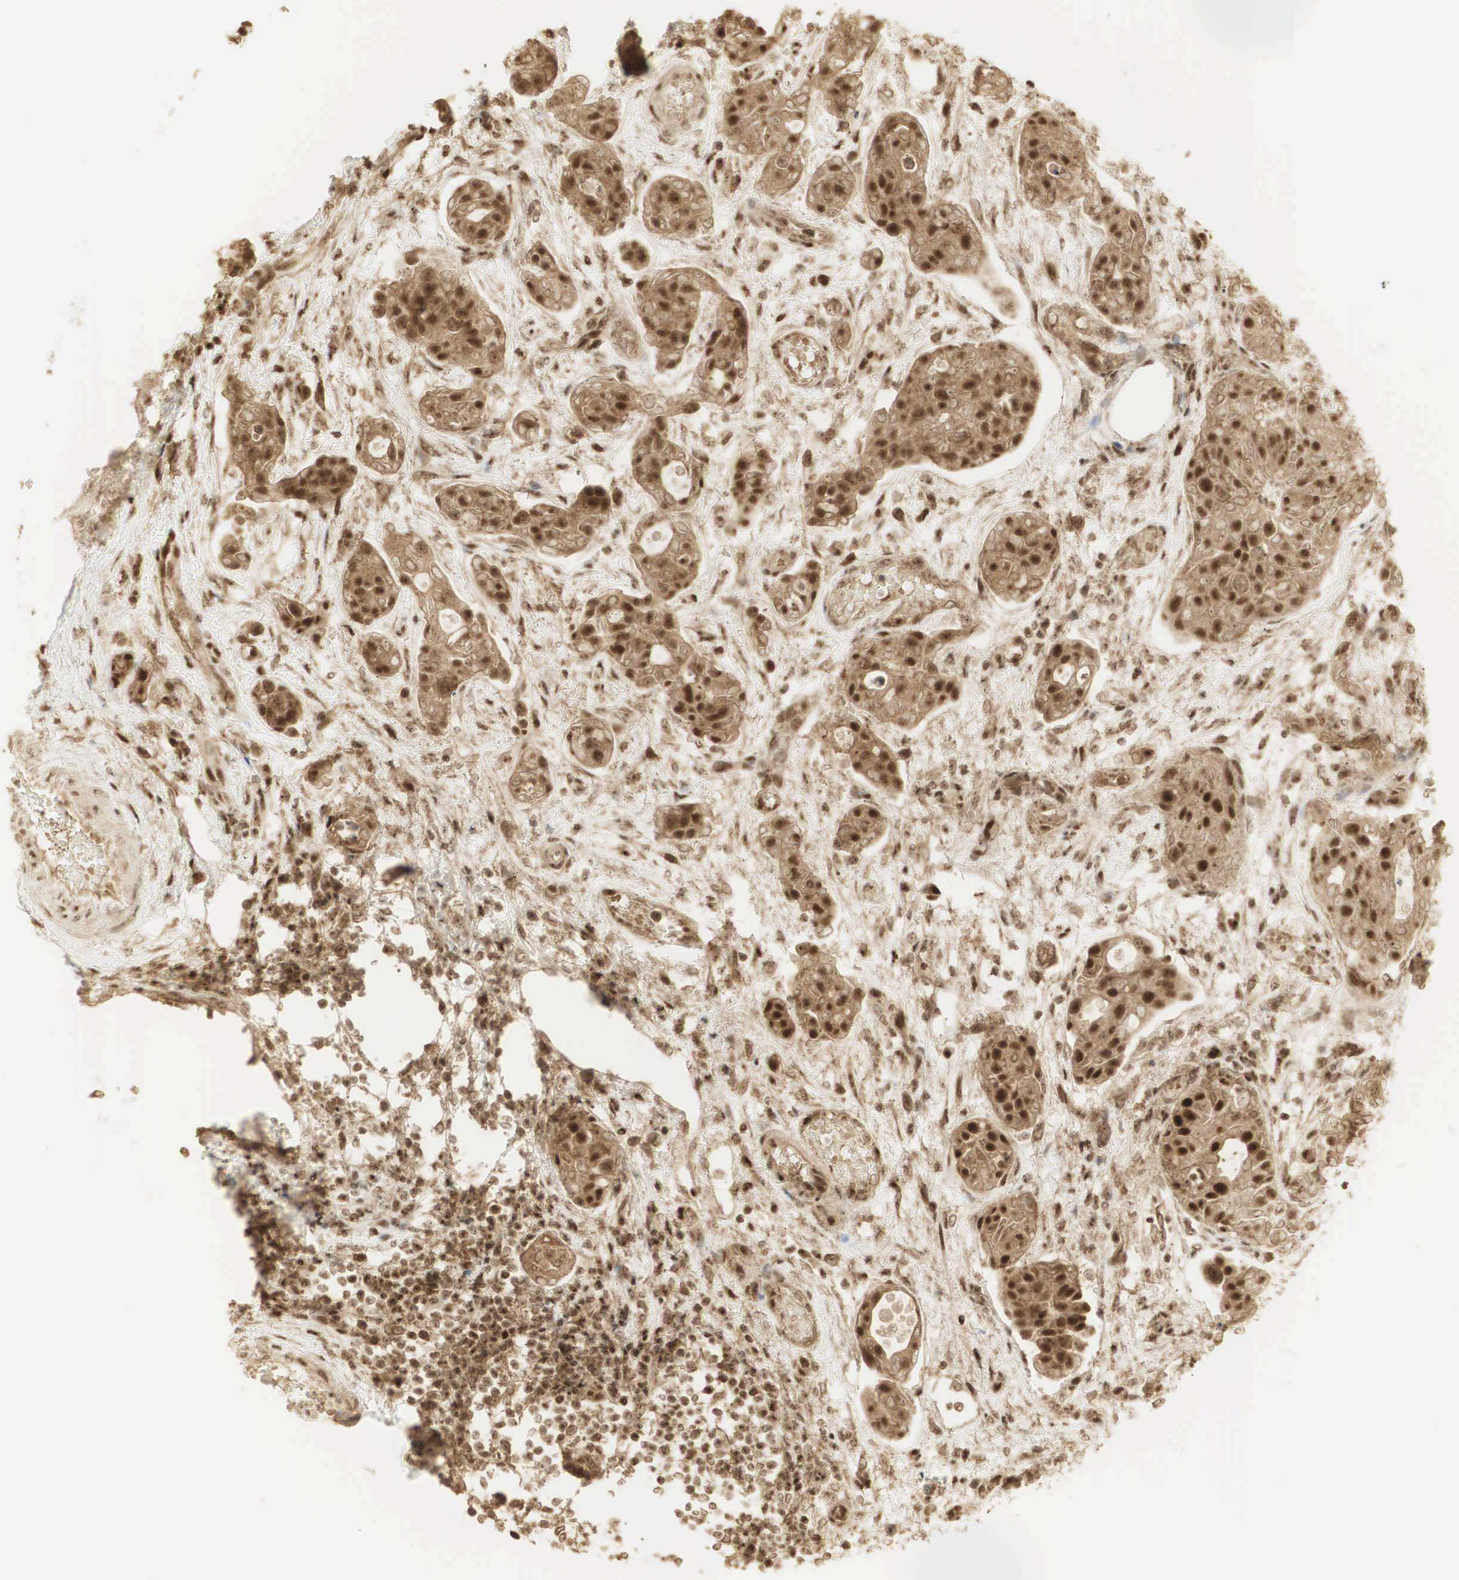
{"staining": {"intensity": "moderate", "quantity": ">75%", "location": "cytoplasmic/membranous,nuclear"}, "tissue": "urothelial cancer", "cell_type": "Tumor cells", "image_type": "cancer", "snomed": [{"axis": "morphology", "description": "Urothelial carcinoma, High grade"}, {"axis": "topography", "description": "Urinary bladder"}], "caption": "A micrograph of human high-grade urothelial carcinoma stained for a protein shows moderate cytoplasmic/membranous and nuclear brown staining in tumor cells.", "gene": "RNF113A", "patient": {"sex": "male", "age": 78}}